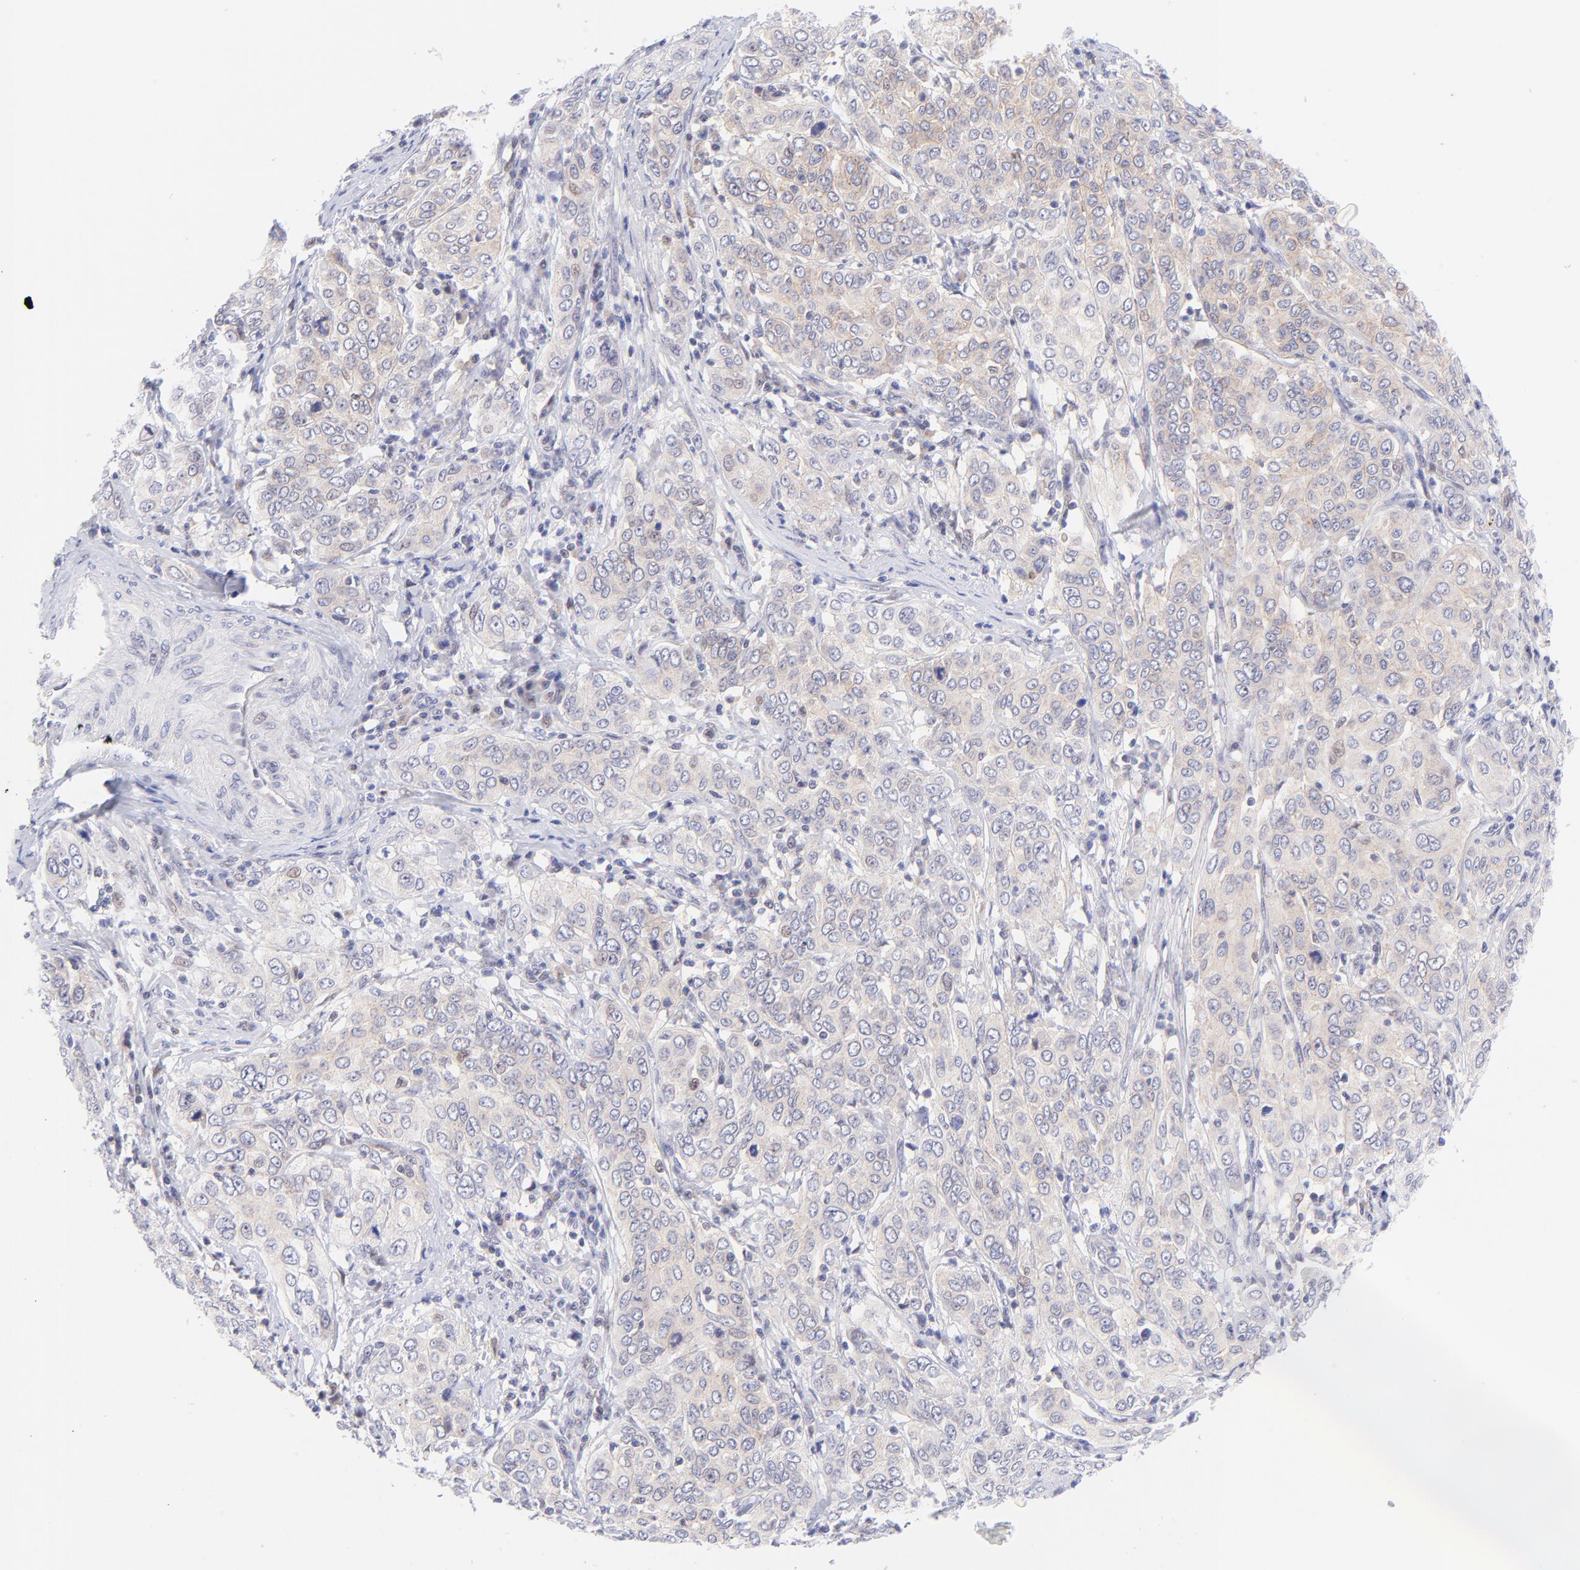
{"staining": {"intensity": "weak", "quantity": ">75%", "location": "cytoplasmic/membranous"}, "tissue": "cervical cancer", "cell_type": "Tumor cells", "image_type": "cancer", "snomed": [{"axis": "morphology", "description": "Squamous cell carcinoma, NOS"}, {"axis": "topography", "description": "Cervix"}], "caption": "IHC (DAB (3,3'-diaminobenzidine)) staining of squamous cell carcinoma (cervical) displays weak cytoplasmic/membranous protein staining in about >75% of tumor cells.", "gene": "PBDC1", "patient": {"sex": "female", "age": 38}}